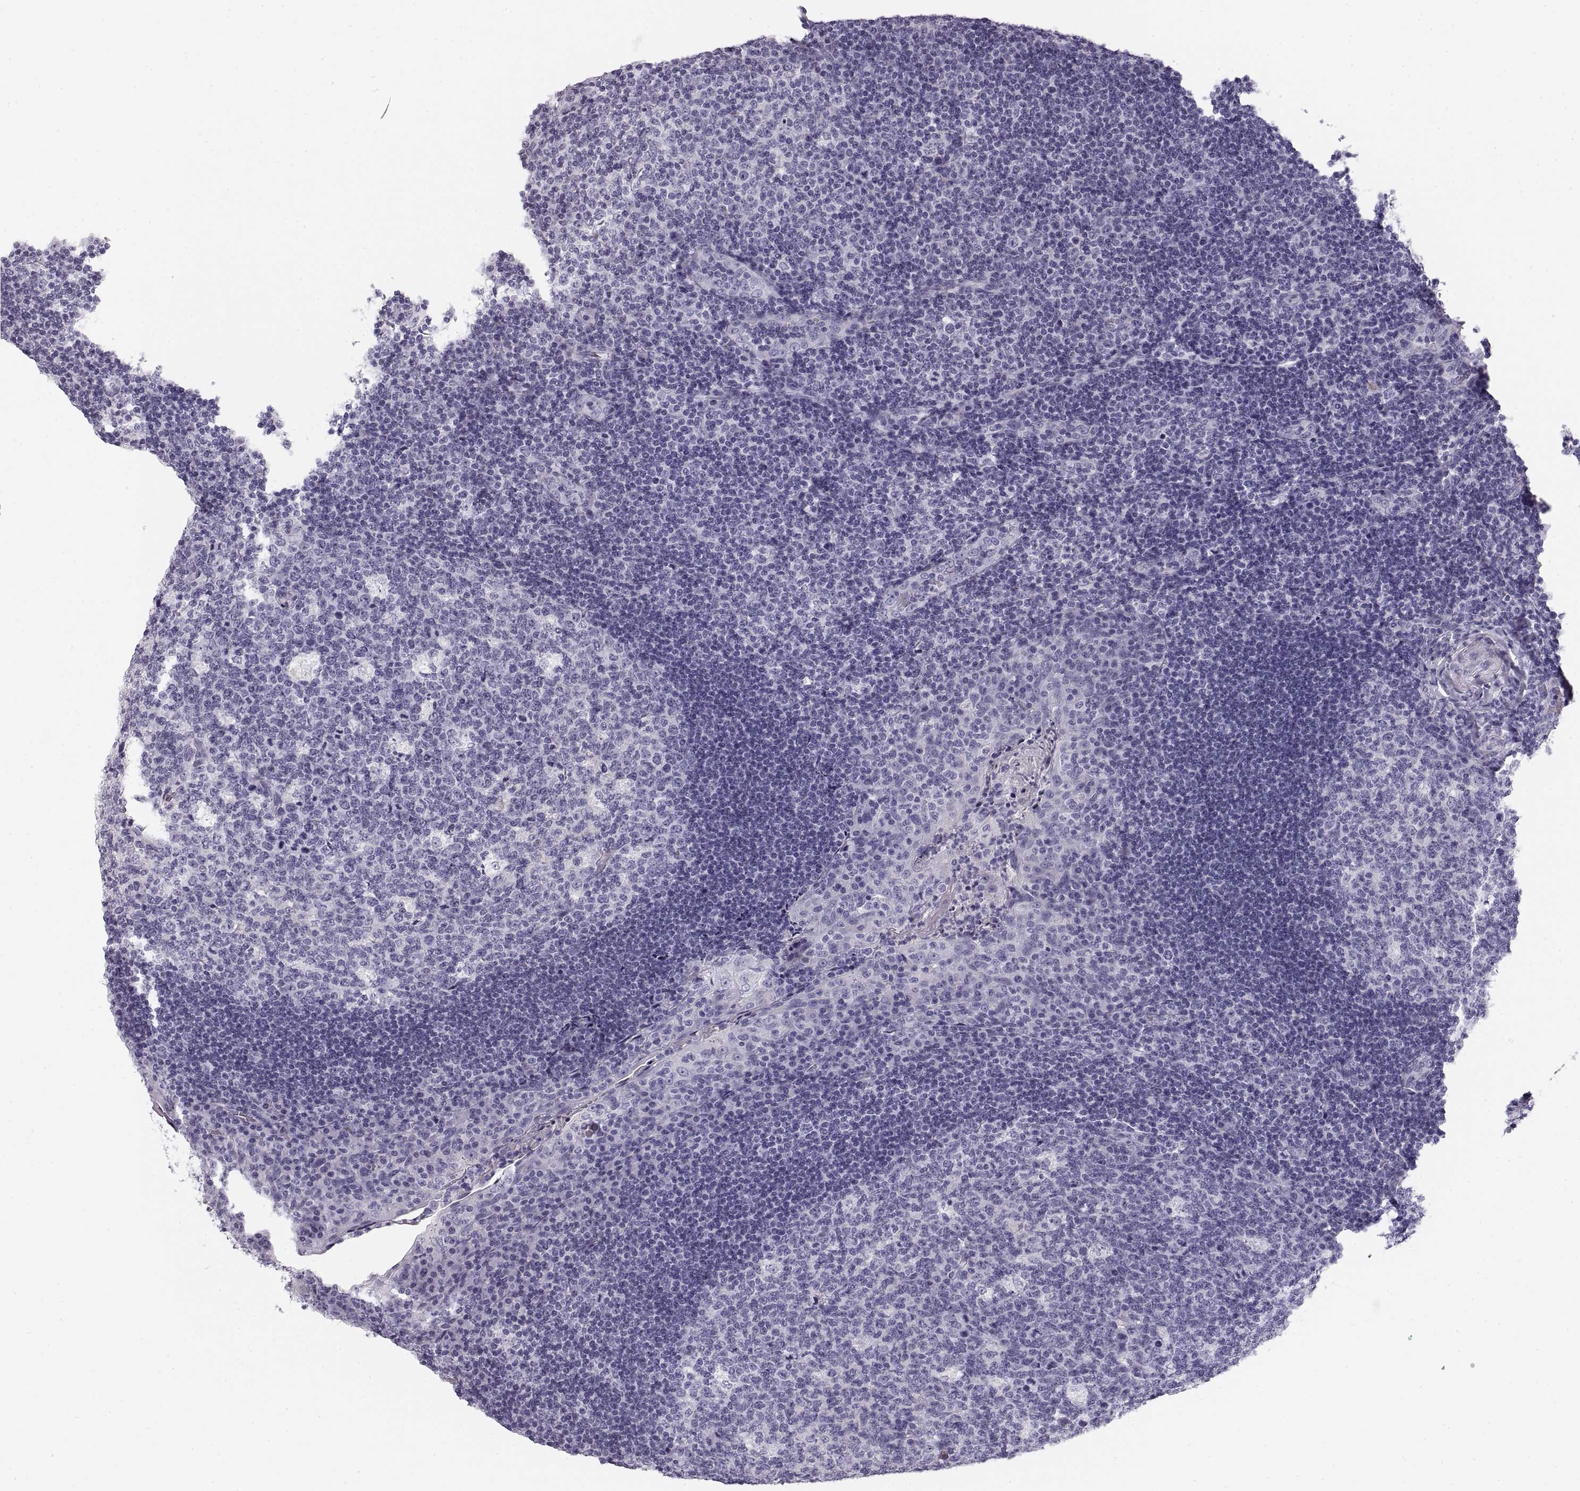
{"staining": {"intensity": "negative", "quantity": "none", "location": "none"}, "tissue": "tonsil", "cell_type": "Germinal center cells", "image_type": "normal", "snomed": [{"axis": "morphology", "description": "Normal tissue, NOS"}, {"axis": "topography", "description": "Tonsil"}], "caption": "Immunohistochemical staining of unremarkable human tonsil exhibits no significant positivity in germinal center cells. (DAB (3,3'-diaminobenzidine) IHC, high magnification).", "gene": "CRYAA", "patient": {"sex": "male", "age": 17}}